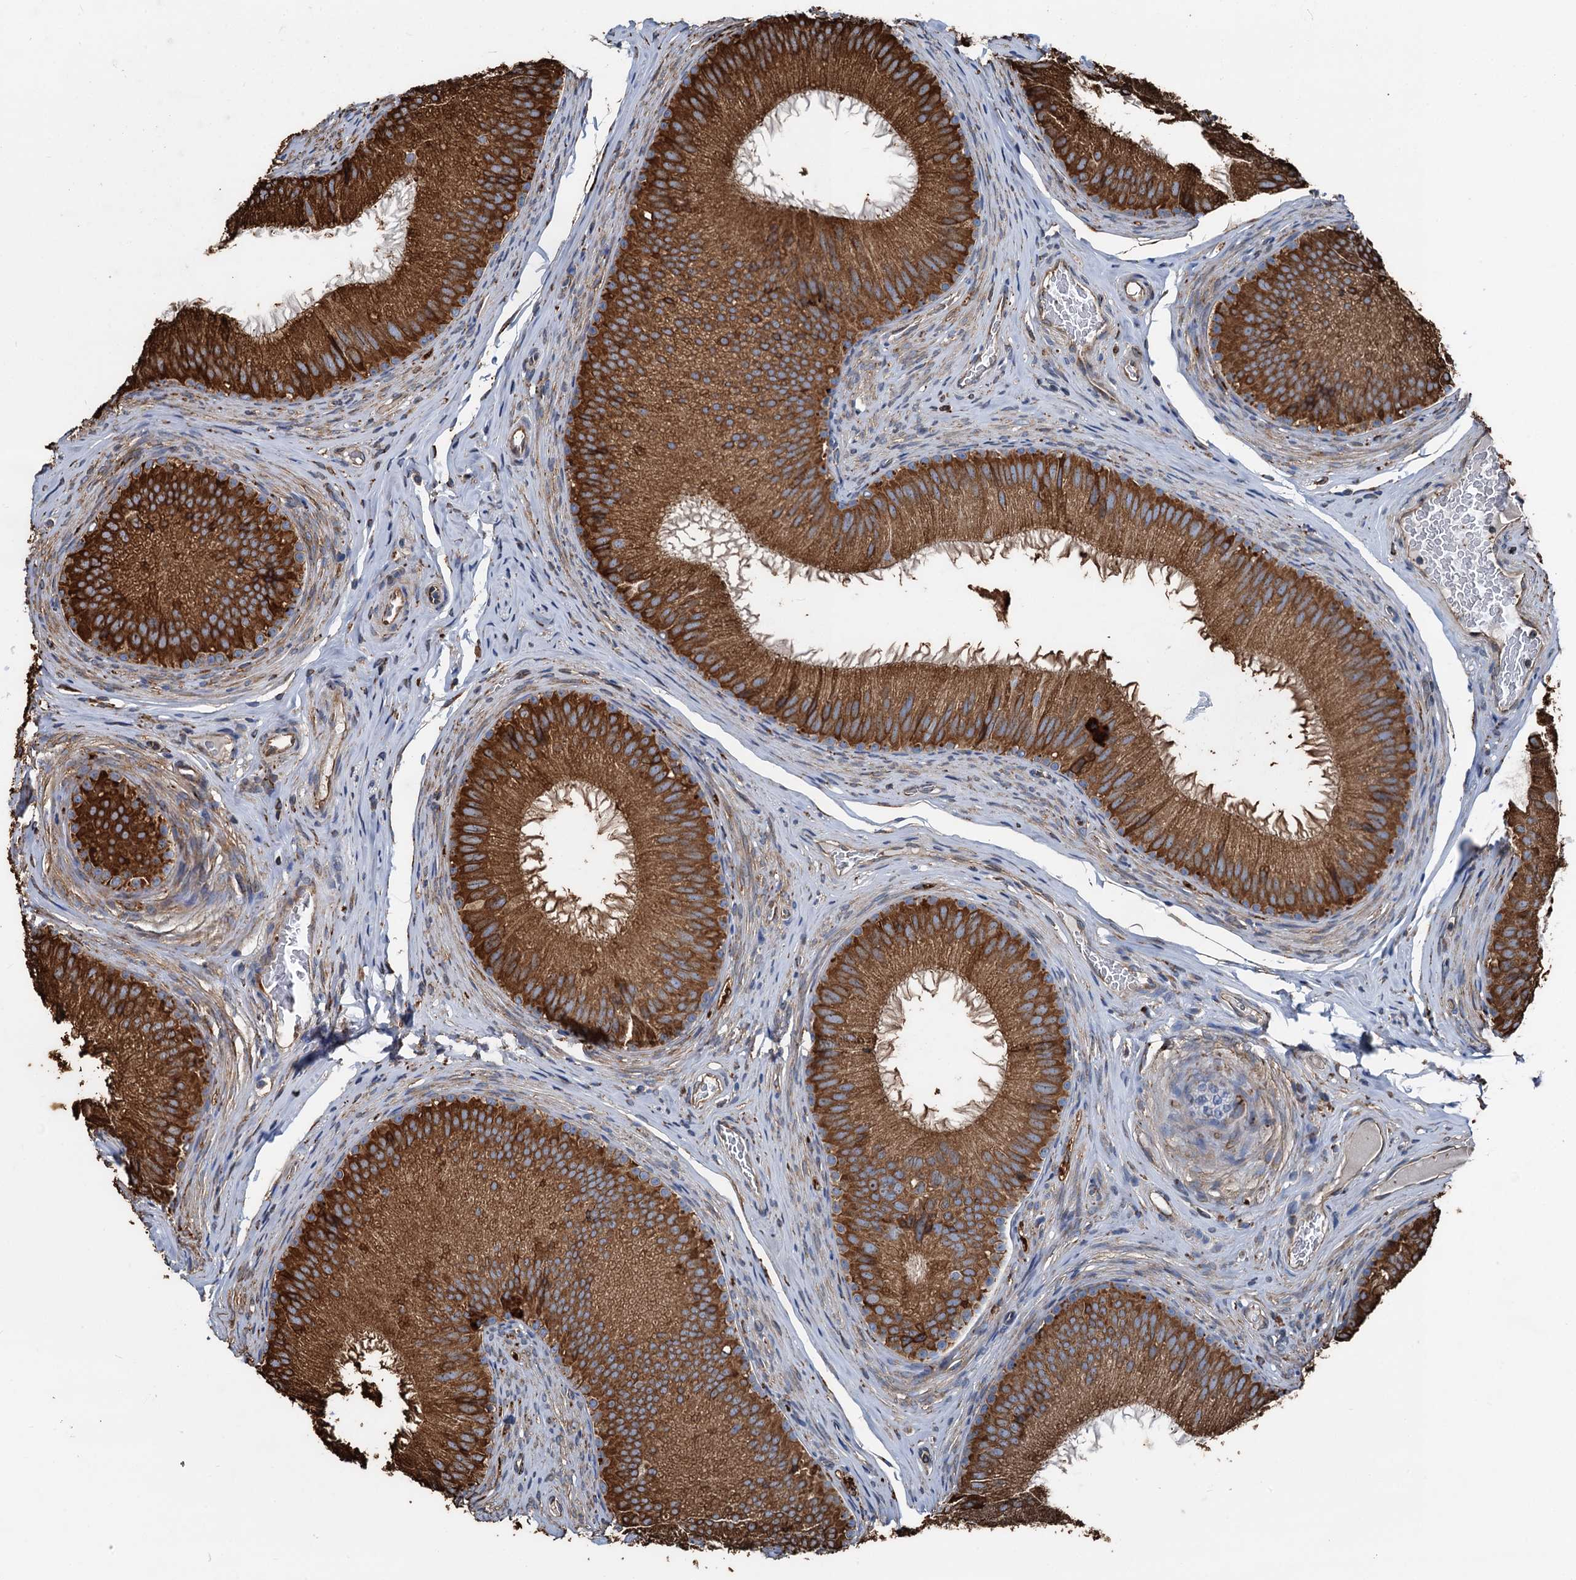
{"staining": {"intensity": "strong", "quantity": ">75%", "location": "cytoplasmic/membranous"}, "tissue": "epididymis", "cell_type": "Glandular cells", "image_type": "normal", "snomed": [{"axis": "morphology", "description": "Normal tissue, NOS"}, {"axis": "topography", "description": "Epididymis"}], "caption": "Glandular cells show high levels of strong cytoplasmic/membranous staining in approximately >75% of cells in unremarkable human epididymis.", "gene": "NEURL1B", "patient": {"sex": "male", "age": 34}}